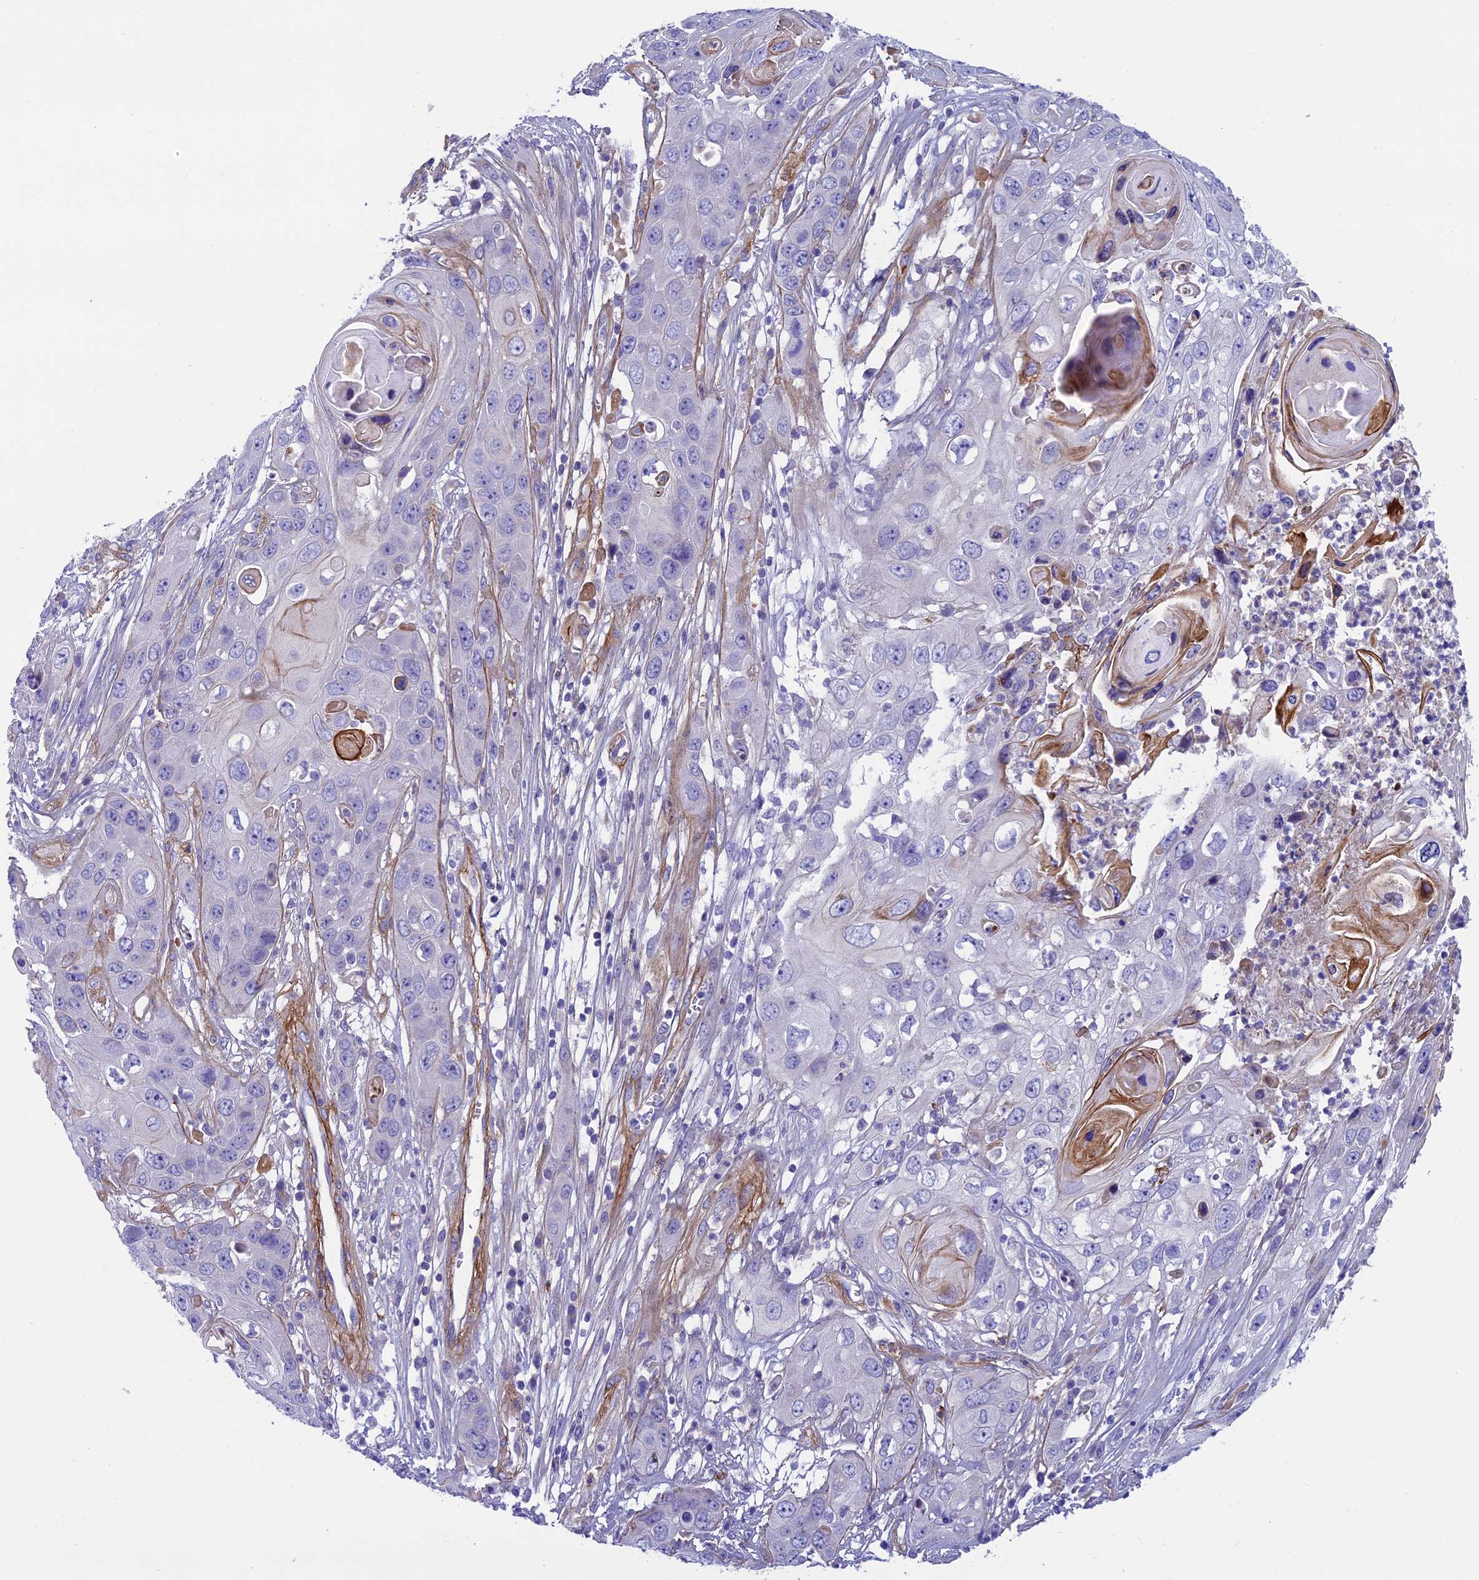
{"staining": {"intensity": "negative", "quantity": "none", "location": "none"}, "tissue": "skin cancer", "cell_type": "Tumor cells", "image_type": "cancer", "snomed": [{"axis": "morphology", "description": "Squamous cell carcinoma, NOS"}, {"axis": "topography", "description": "Skin"}], "caption": "Skin cancer (squamous cell carcinoma) was stained to show a protein in brown. There is no significant expression in tumor cells. (DAB immunohistochemistry (IHC), high magnification).", "gene": "LOXL1", "patient": {"sex": "male", "age": 55}}